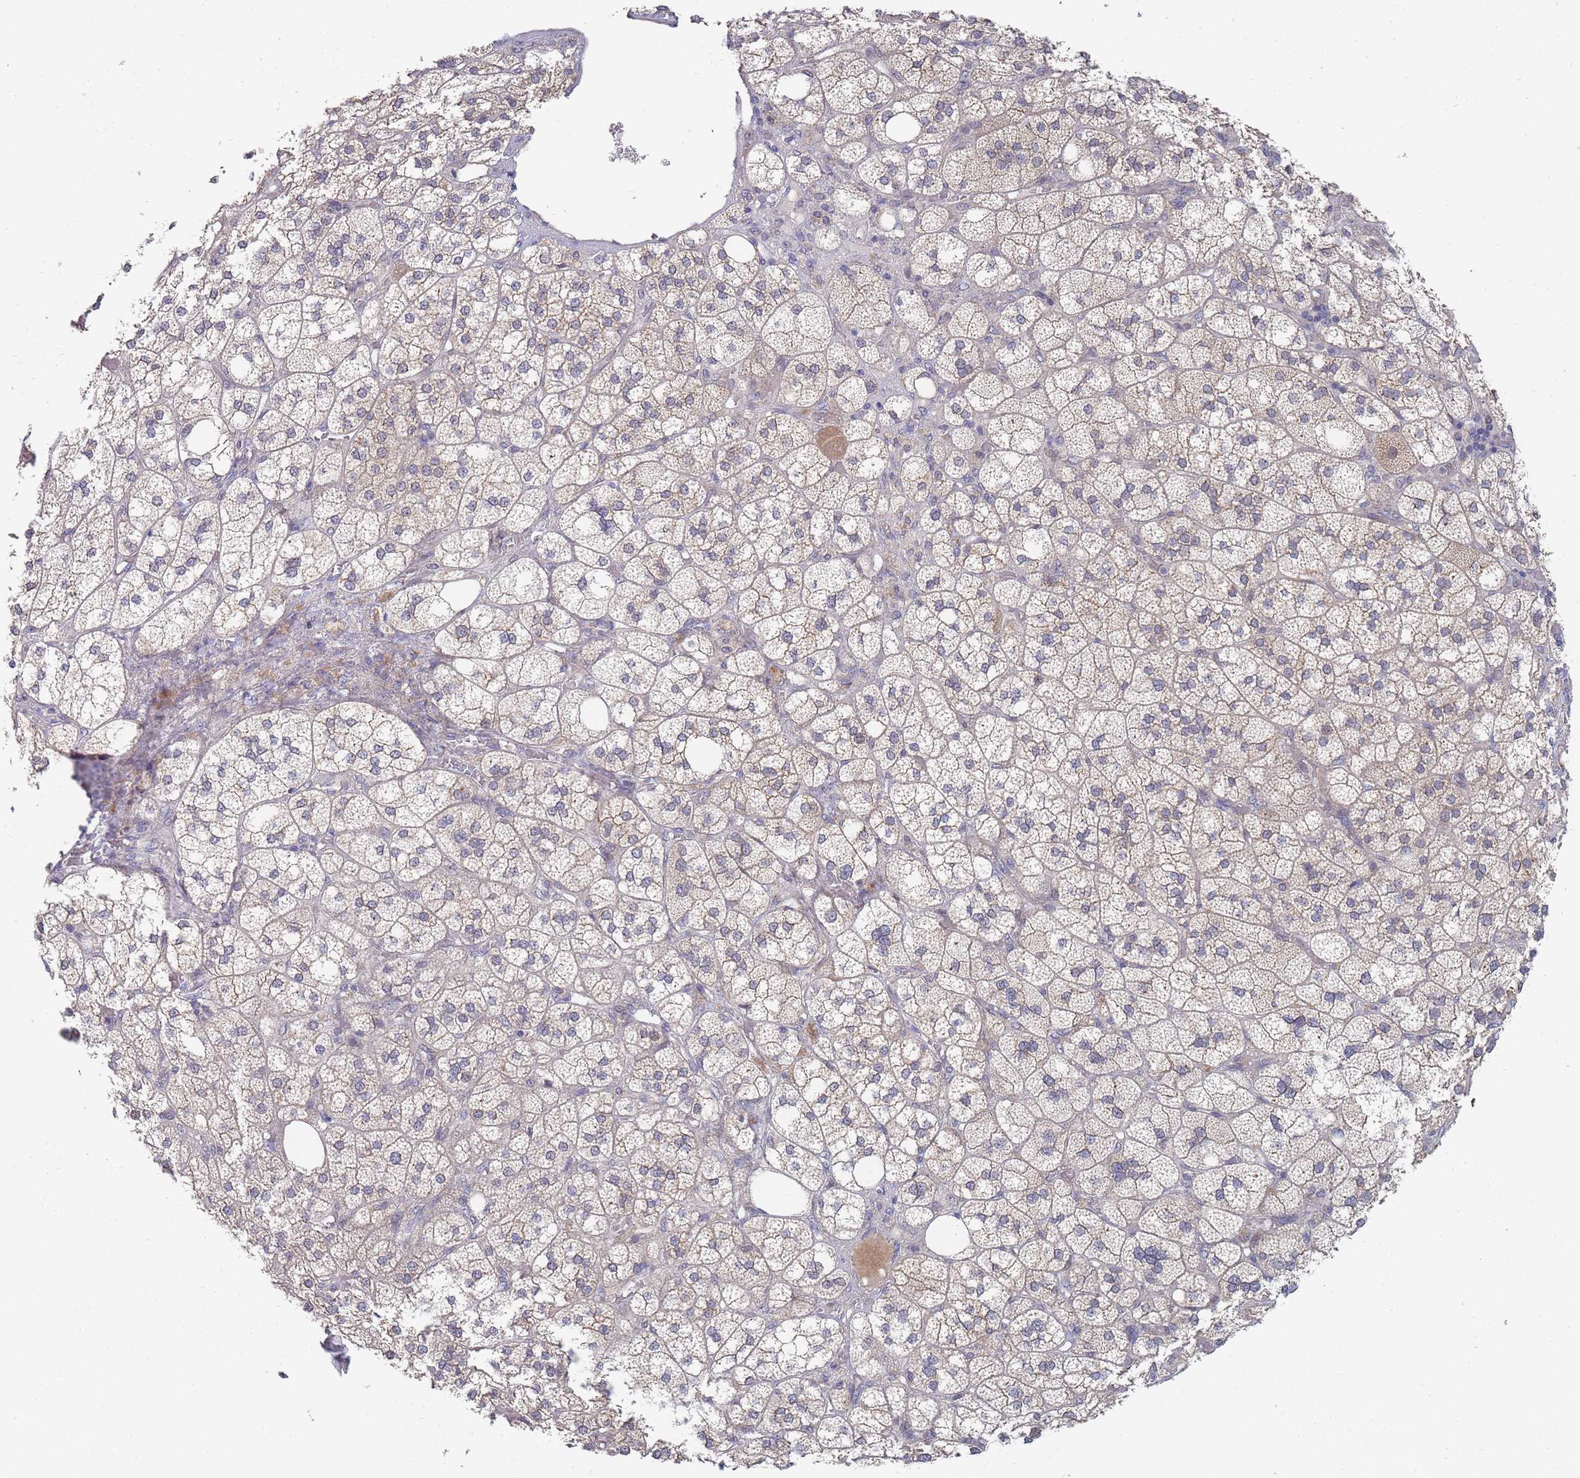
{"staining": {"intensity": "moderate", "quantity": "25%-75%", "location": "cytoplasmic/membranous"}, "tissue": "adrenal gland", "cell_type": "Glandular cells", "image_type": "normal", "snomed": [{"axis": "morphology", "description": "Normal tissue, NOS"}, {"axis": "topography", "description": "Adrenal gland"}], "caption": "Adrenal gland stained with a protein marker exhibits moderate staining in glandular cells.", "gene": "SLC35F5", "patient": {"sex": "male", "age": 61}}